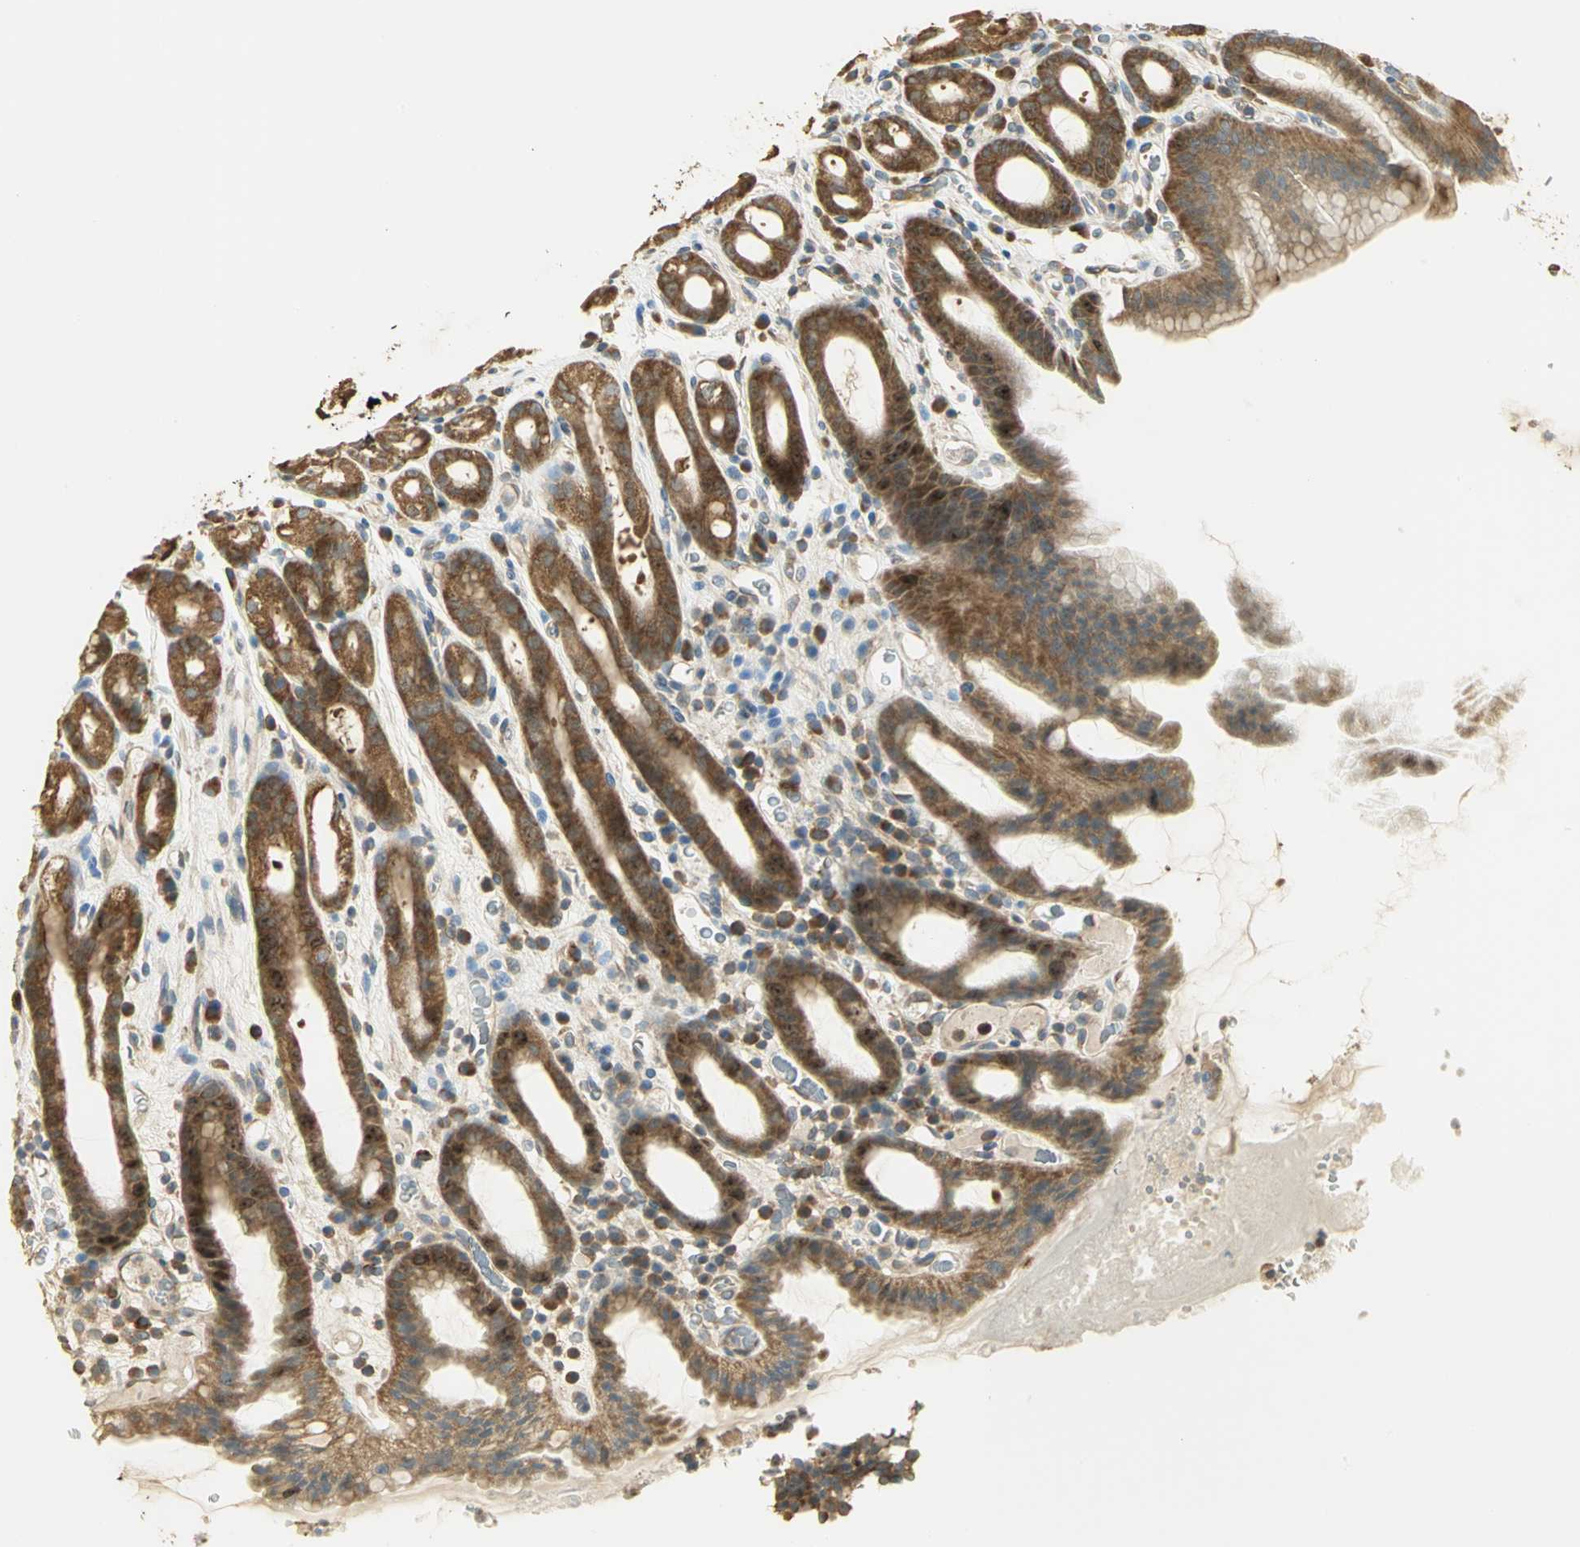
{"staining": {"intensity": "strong", "quantity": ">75%", "location": "cytoplasmic/membranous"}, "tissue": "stomach", "cell_type": "Glandular cells", "image_type": "normal", "snomed": [{"axis": "morphology", "description": "Normal tissue, NOS"}, {"axis": "topography", "description": "Stomach, upper"}], "caption": "An image of human stomach stained for a protein shows strong cytoplasmic/membranous brown staining in glandular cells. (DAB (3,3'-diaminobenzidine) IHC with brightfield microscopy, high magnification).", "gene": "RARS1", "patient": {"sex": "male", "age": 68}}